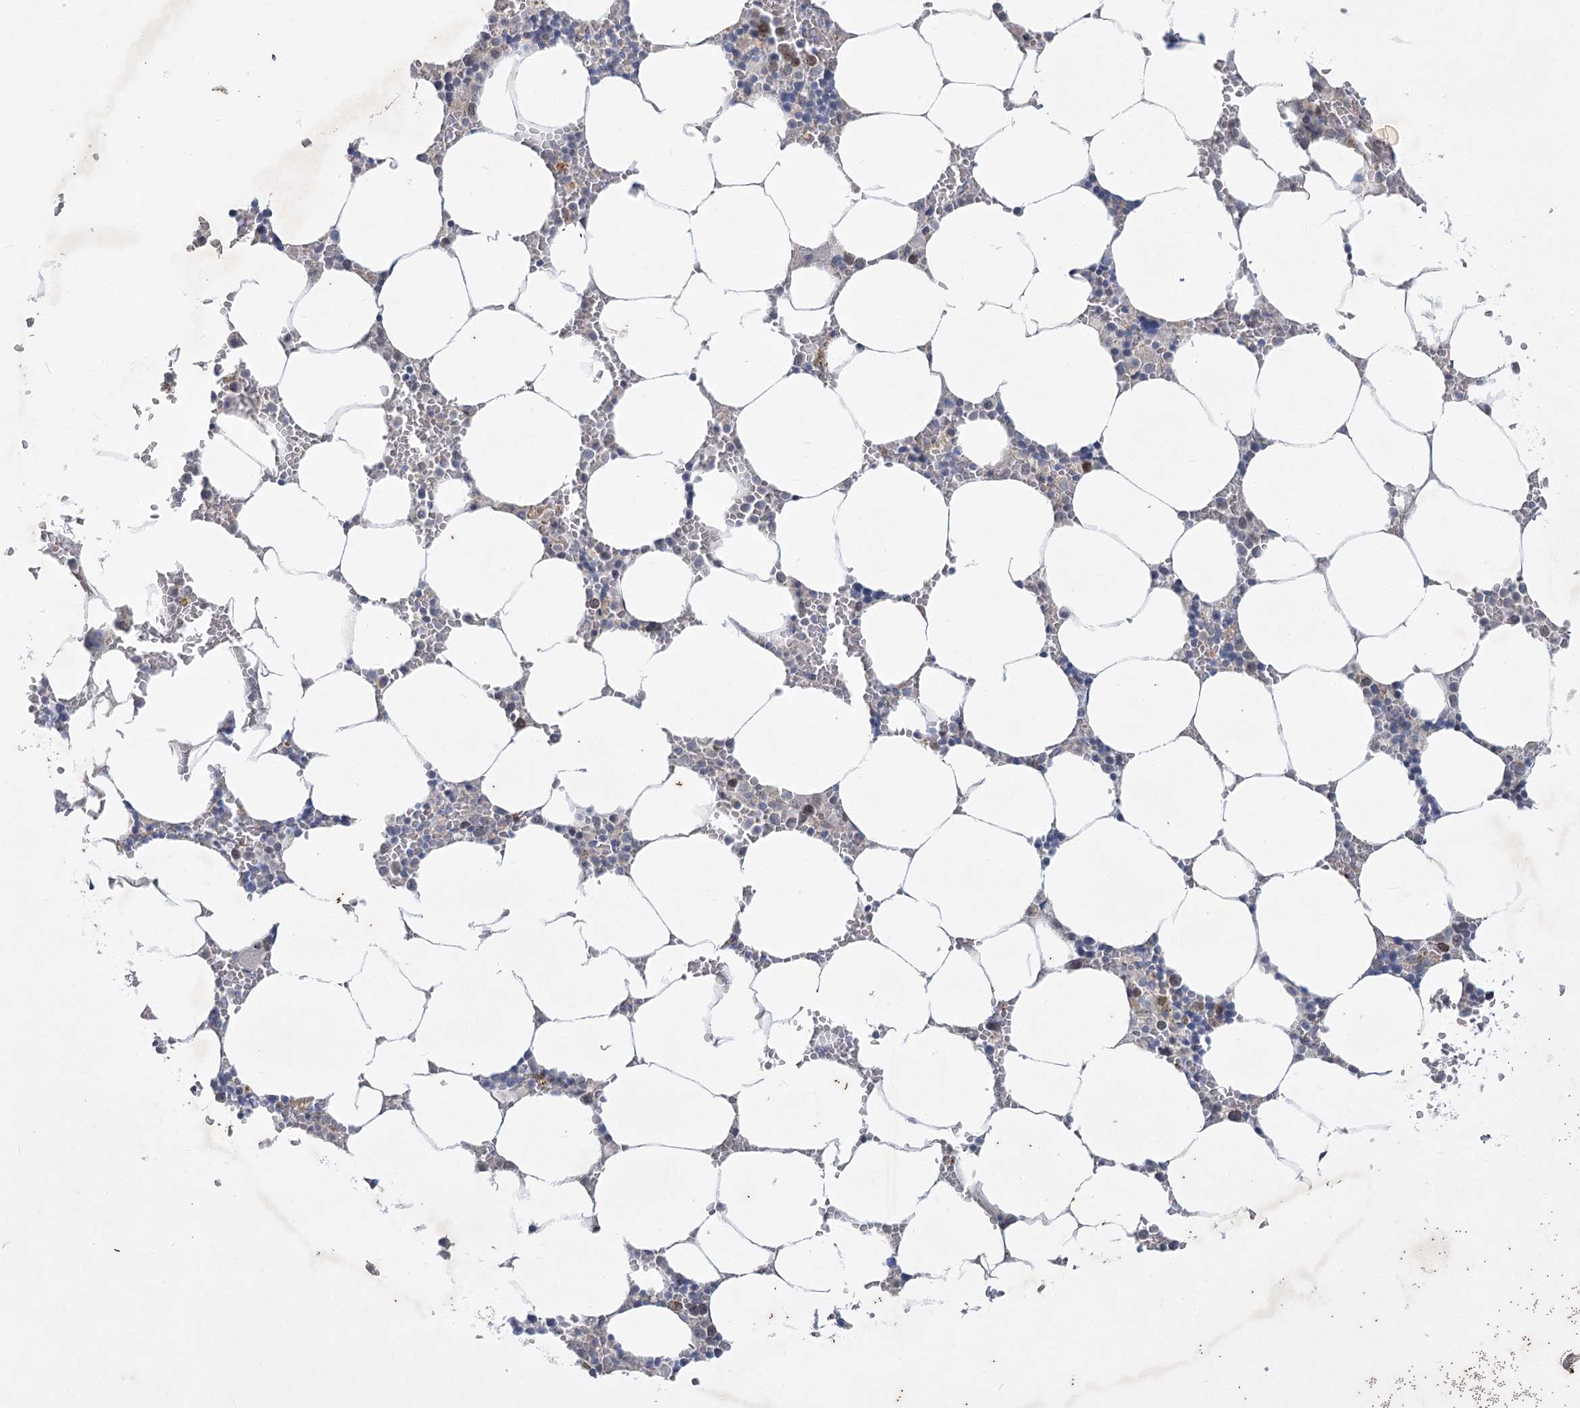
{"staining": {"intensity": "negative", "quantity": "none", "location": "none"}, "tissue": "bone marrow", "cell_type": "Hematopoietic cells", "image_type": "normal", "snomed": [{"axis": "morphology", "description": "Normal tissue, NOS"}, {"axis": "topography", "description": "Bone marrow"}], "caption": "Immunohistochemical staining of benign bone marrow exhibits no significant staining in hematopoietic cells.", "gene": "PLA2G12A", "patient": {"sex": "male", "age": 70}}